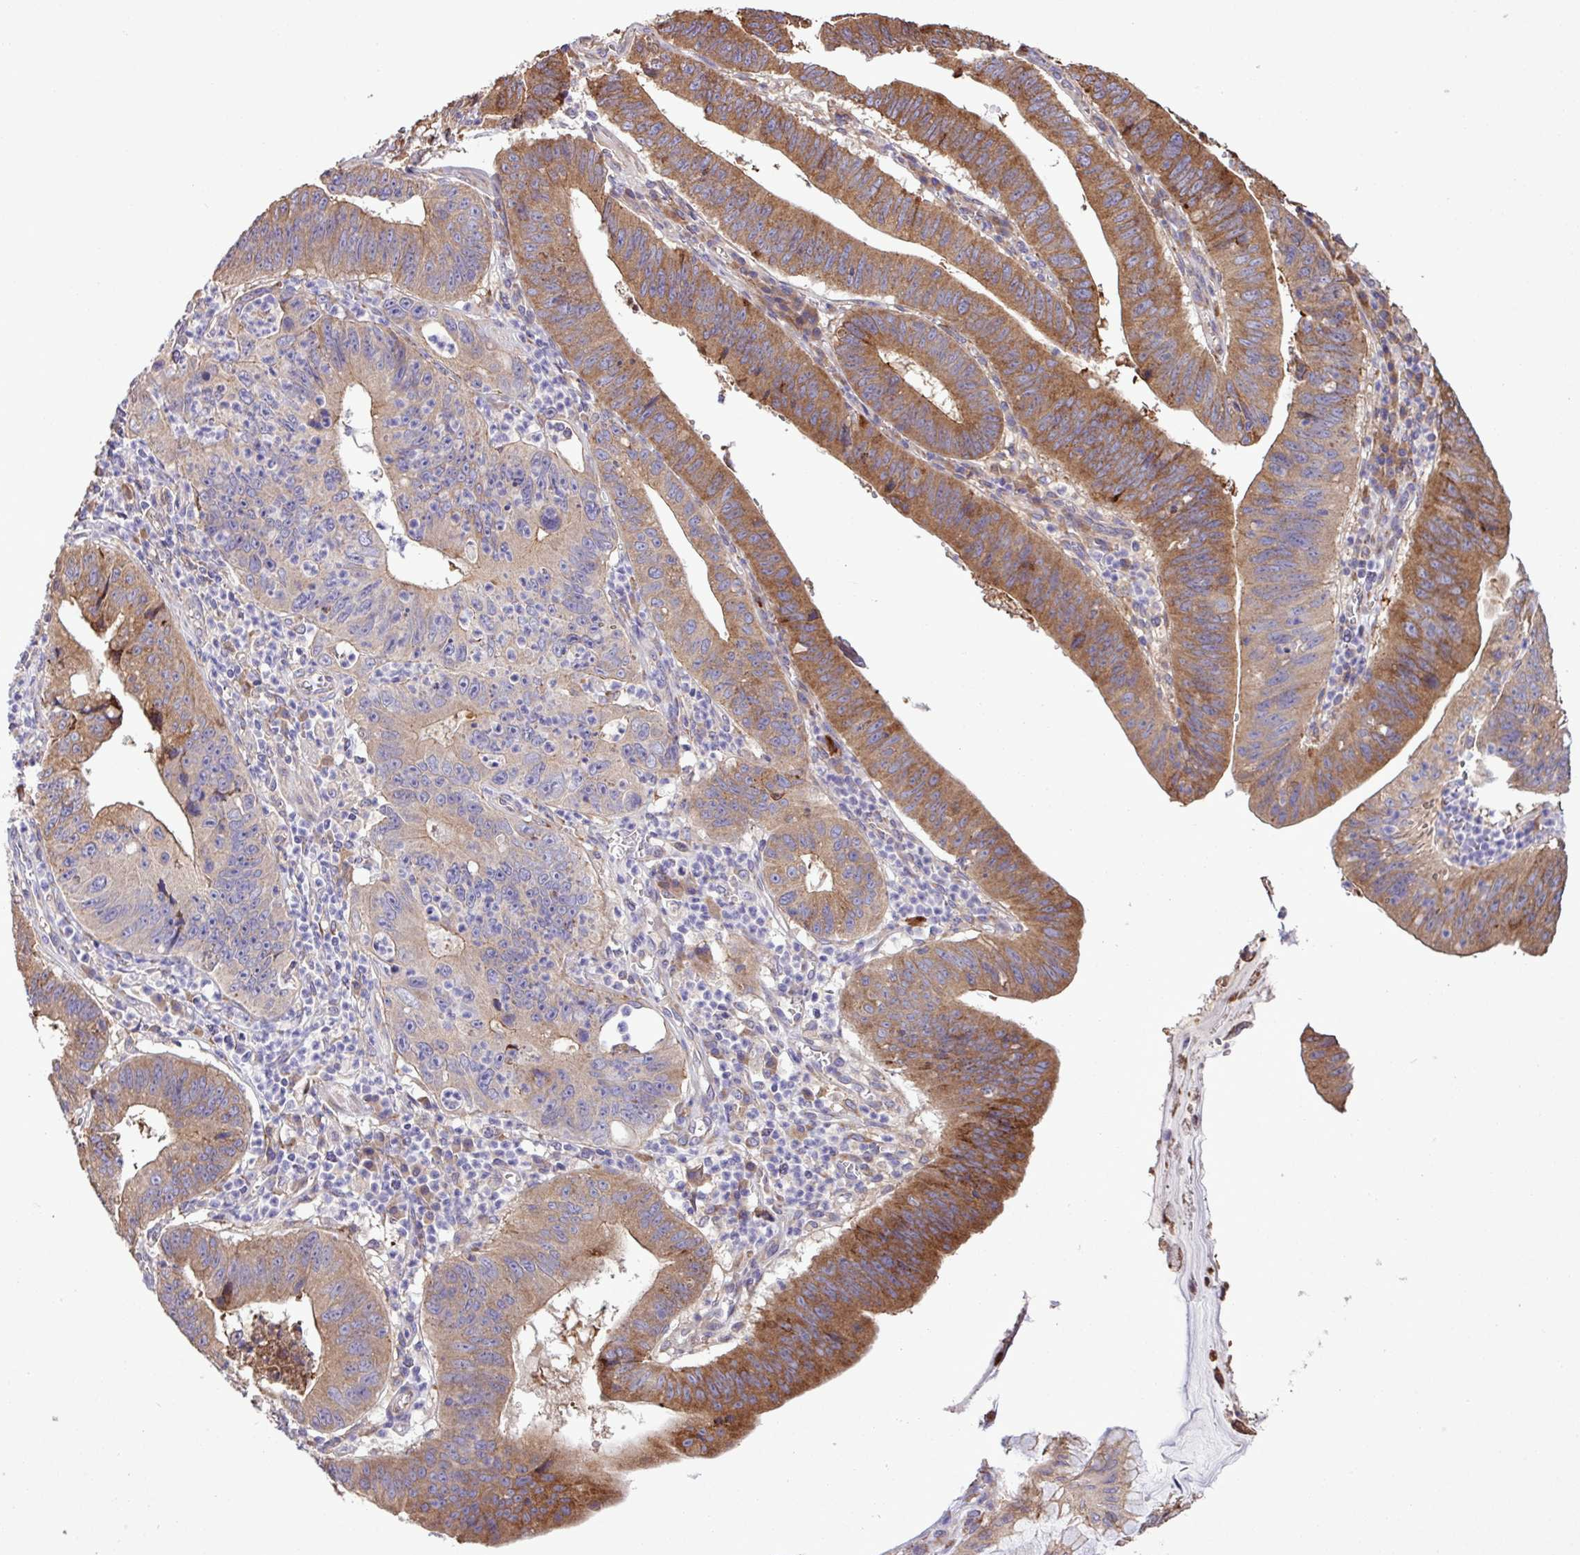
{"staining": {"intensity": "moderate", "quantity": "25%-75%", "location": "cytoplasmic/membranous"}, "tissue": "stomach cancer", "cell_type": "Tumor cells", "image_type": "cancer", "snomed": [{"axis": "morphology", "description": "Adenocarcinoma, NOS"}, {"axis": "topography", "description": "Stomach"}], "caption": "Protein staining of adenocarcinoma (stomach) tissue exhibits moderate cytoplasmic/membranous positivity in approximately 25%-75% of tumor cells. (DAB = brown stain, brightfield microscopy at high magnification).", "gene": "MEGF6", "patient": {"sex": "male", "age": 59}}